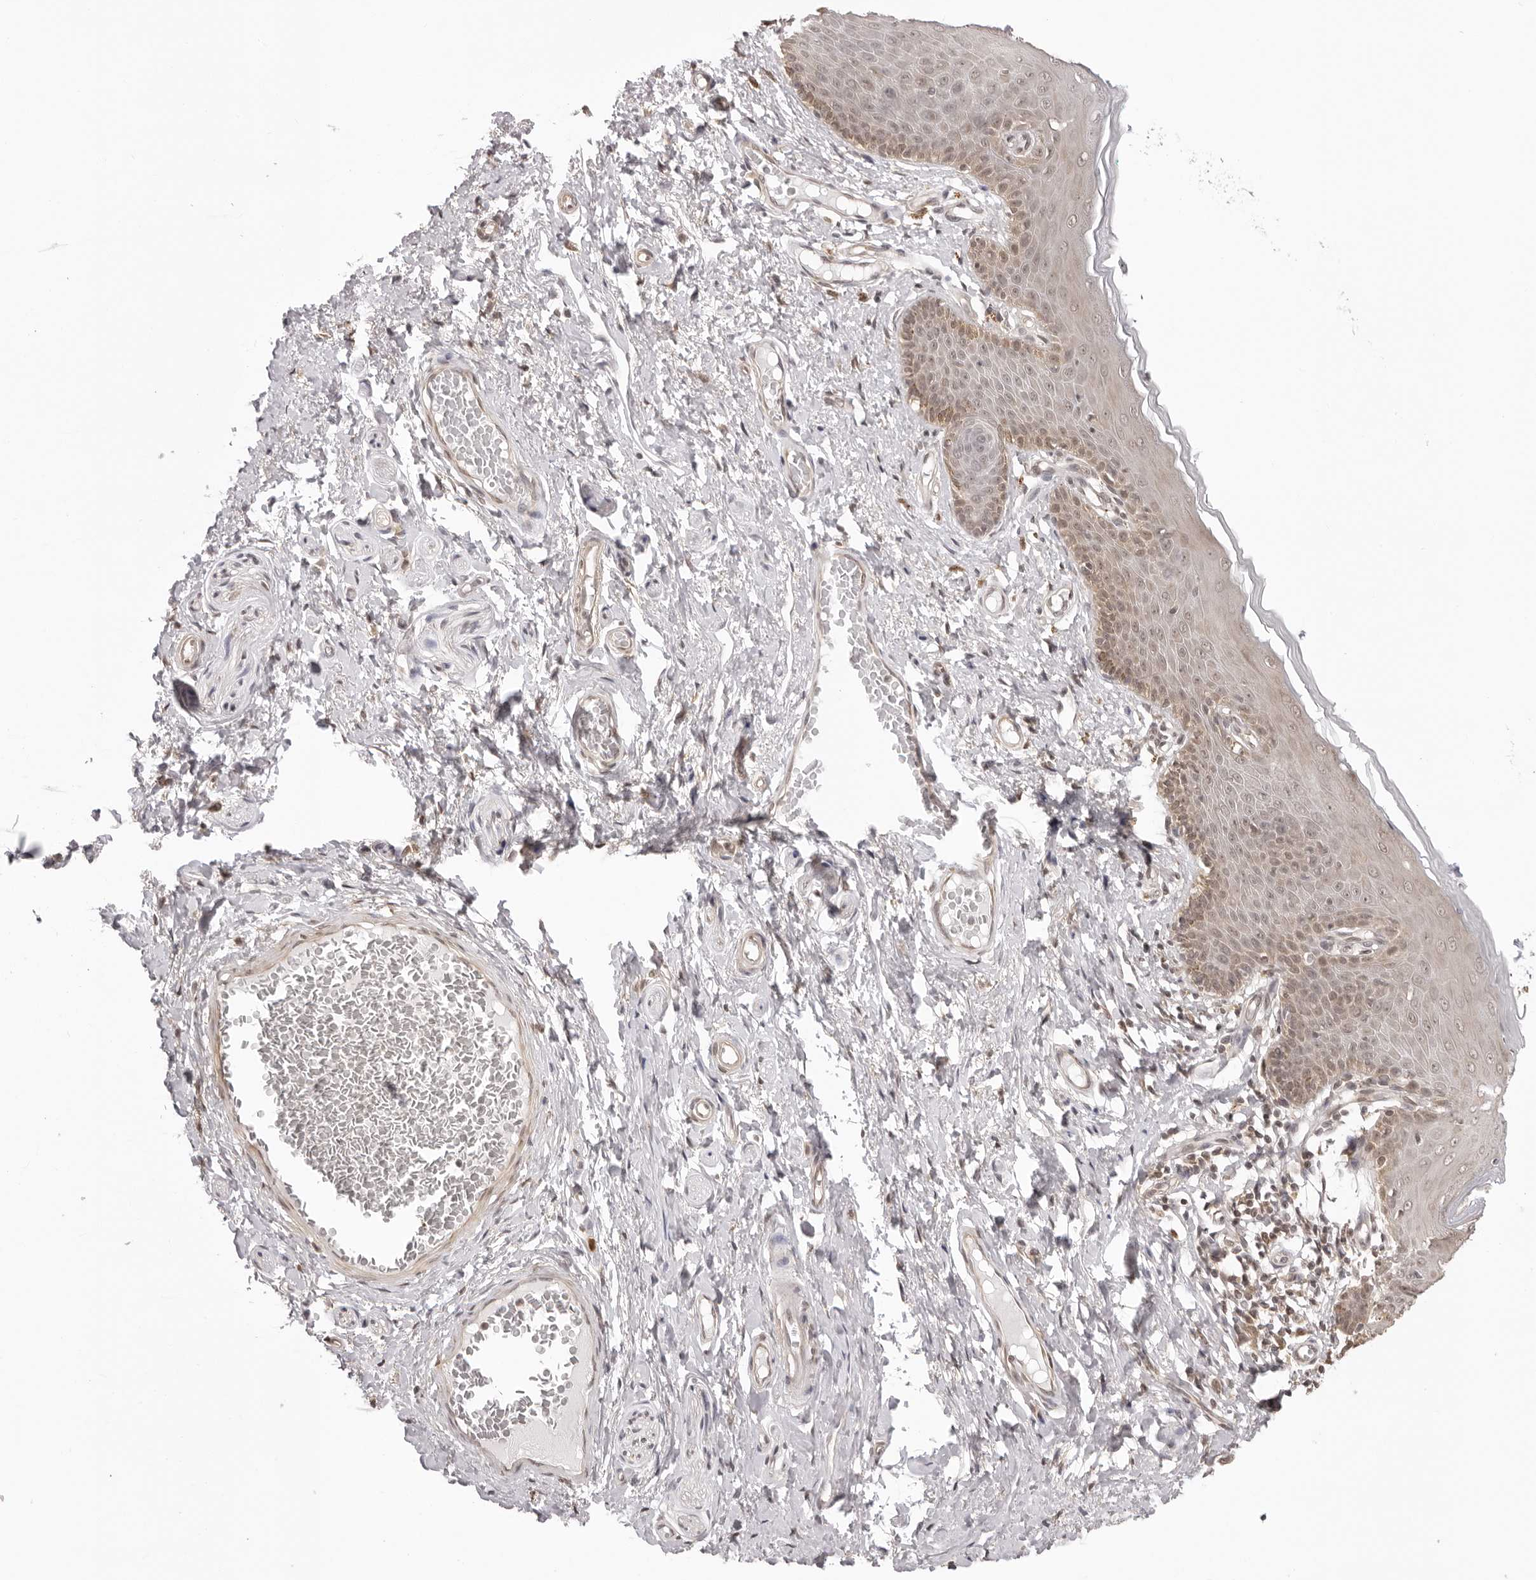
{"staining": {"intensity": "weak", "quantity": "25%-75%", "location": "cytoplasmic/membranous,nuclear"}, "tissue": "skin", "cell_type": "Epidermal cells", "image_type": "normal", "snomed": [{"axis": "morphology", "description": "Normal tissue, NOS"}, {"axis": "topography", "description": "Vulva"}], "caption": "Skin stained for a protein (brown) displays weak cytoplasmic/membranous,nuclear positive expression in about 25%-75% of epidermal cells.", "gene": "ZC3H11A", "patient": {"sex": "female", "age": 66}}